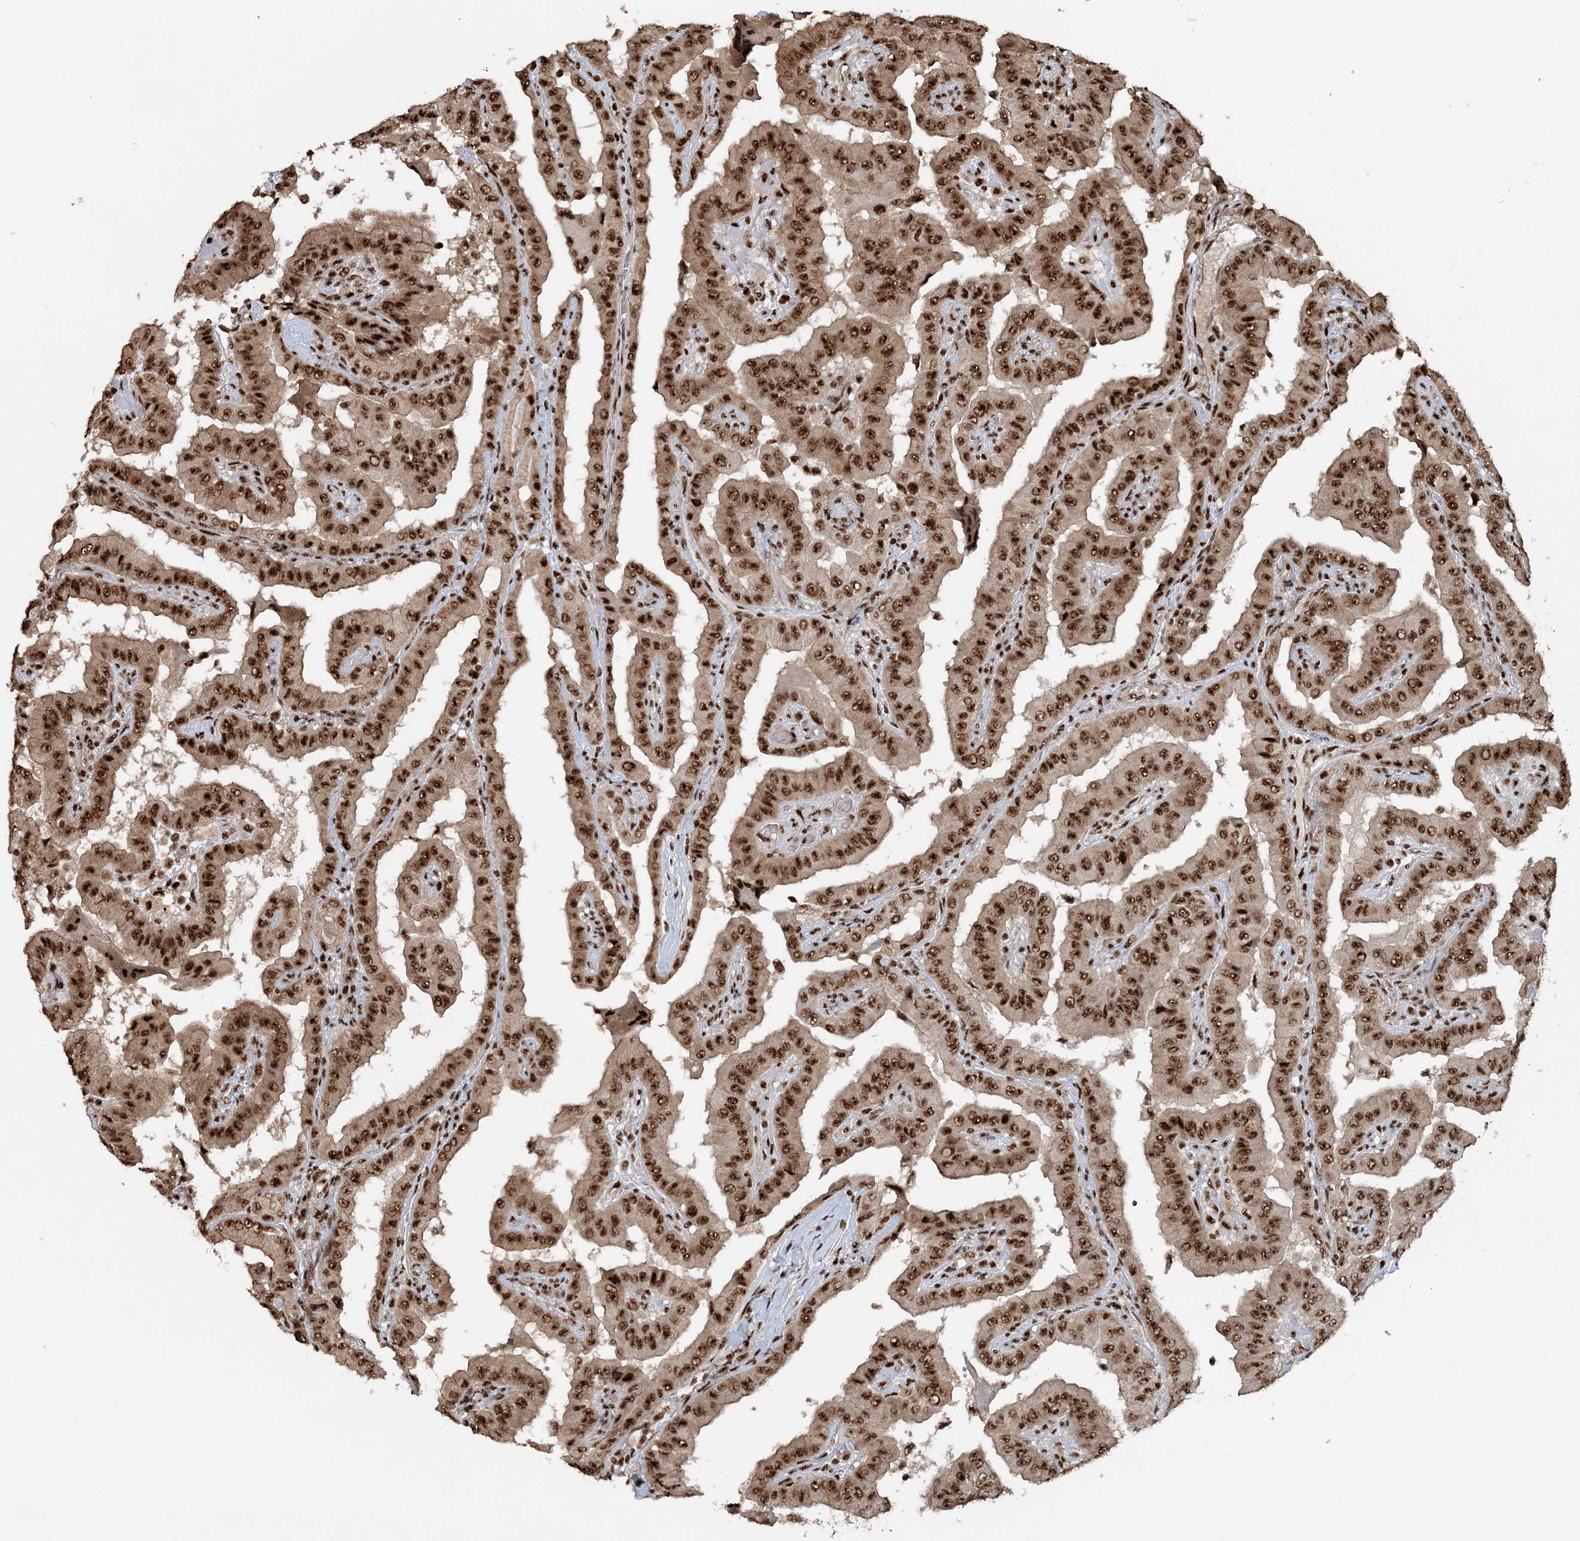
{"staining": {"intensity": "strong", "quantity": ">75%", "location": "nuclear"}, "tissue": "thyroid cancer", "cell_type": "Tumor cells", "image_type": "cancer", "snomed": [{"axis": "morphology", "description": "Papillary adenocarcinoma, NOS"}, {"axis": "topography", "description": "Thyroid gland"}], "caption": "Tumor cells show high levels of strong nuclear expression in about >75% of cells in thyroid cancer. (Stains: DAB (3,3'-diaminobenzidine) in brown, nuclei in blue, Microscopy: brightfield microscopy at high magnification).", "gene": "EXOSC8", "patient": {"sex": "male", "age": 33}}